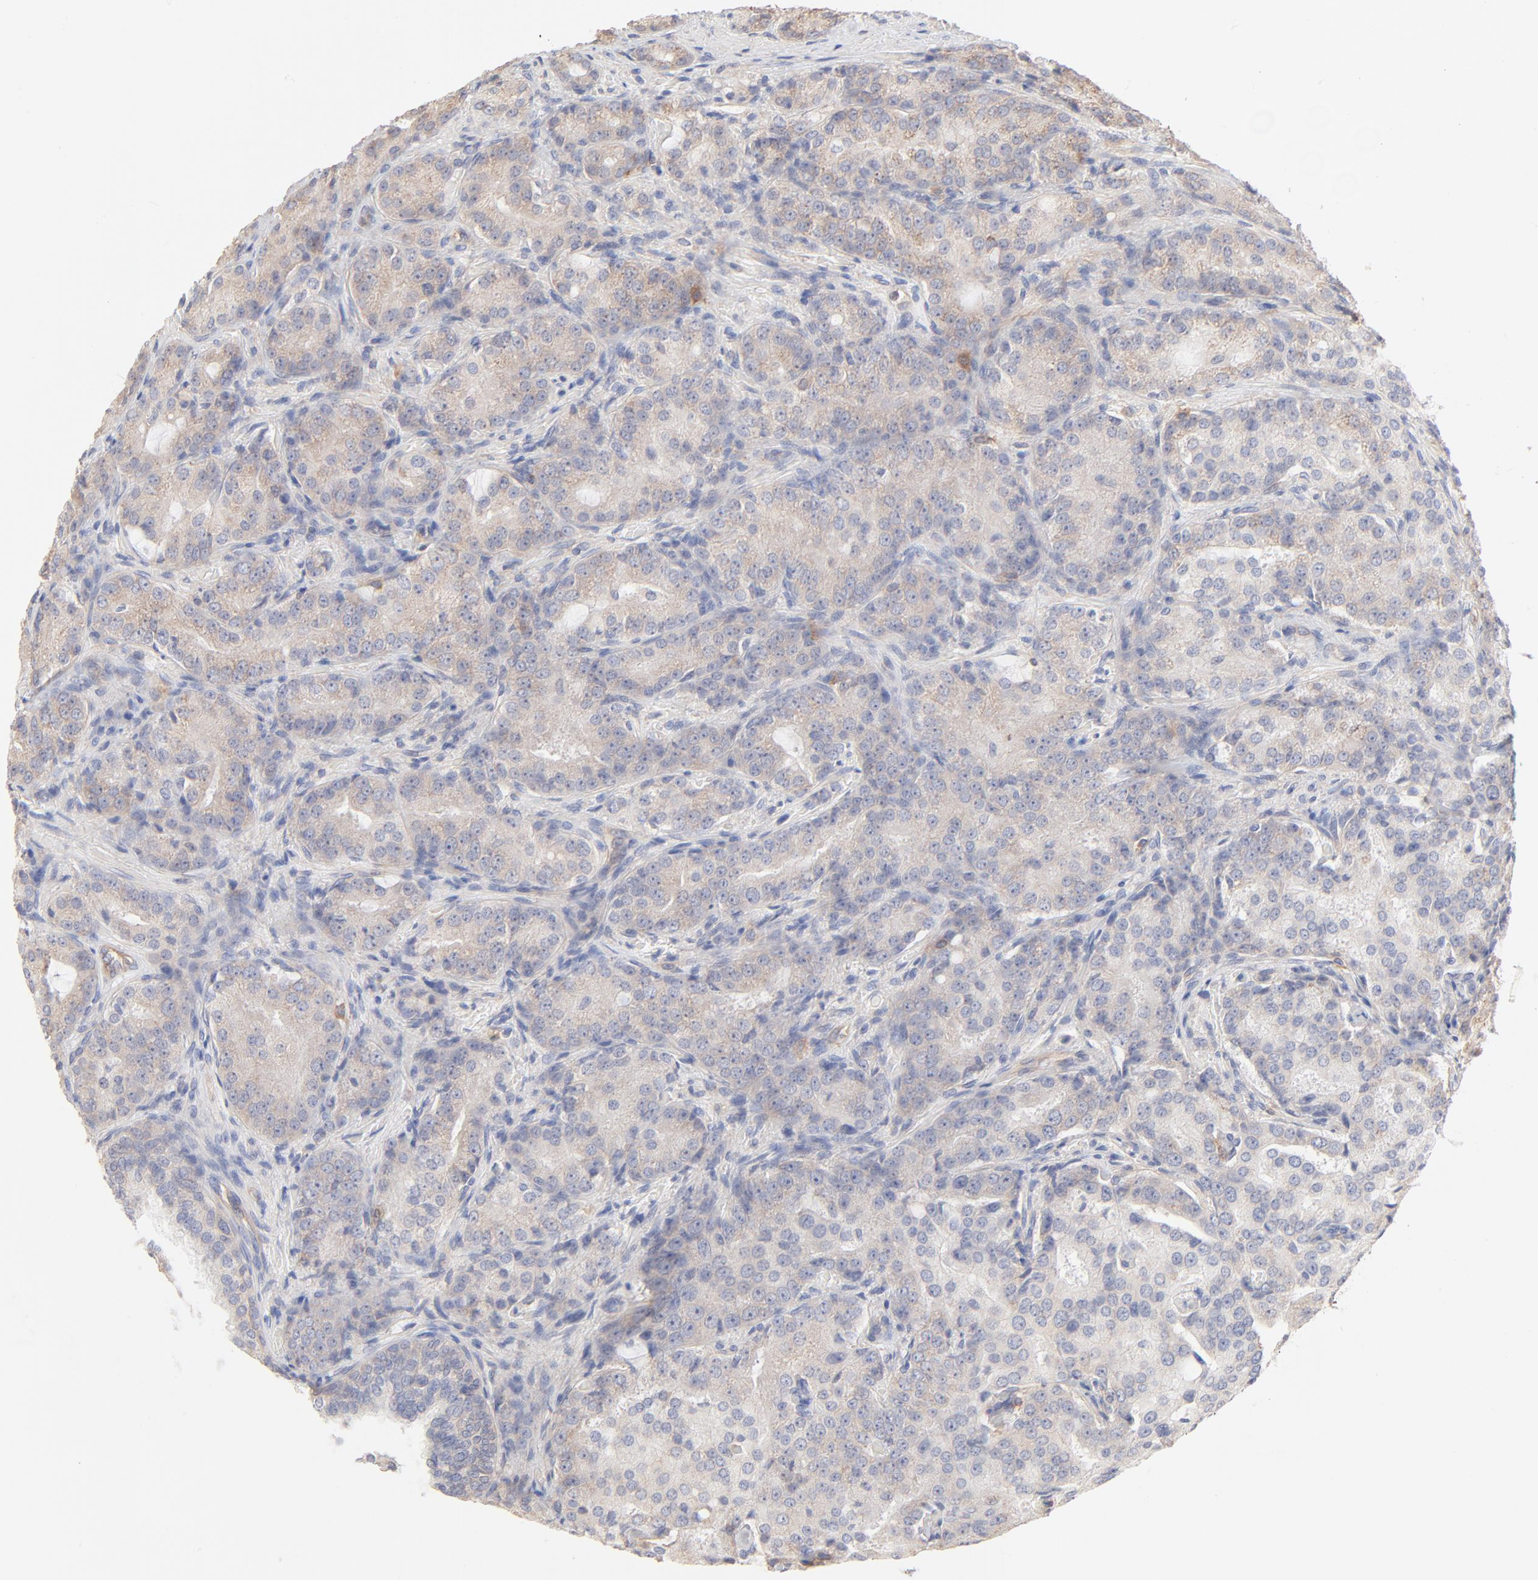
{"staining": {"intensity": "weak", "quantity": ">75%", "location": "cytoplasmic/membranous"}, "tissue": "prostate cancer", "cell_type": "Tumor cells", "image_type": "cancer", "snomed": [{"axis": "morphology", "description": "Adenocarcinoma, High grade"}, {"axis": "topography", "description": "Prostate"}], "caption": "Protein expression analysis of human prostate cancer reveals weak cytoplasmic/membranous staining in about >75% of tumor cells. Nuclei are stained in blue.", "gene": "SPTB", "patient": {"sex": "male", "age": 72}}